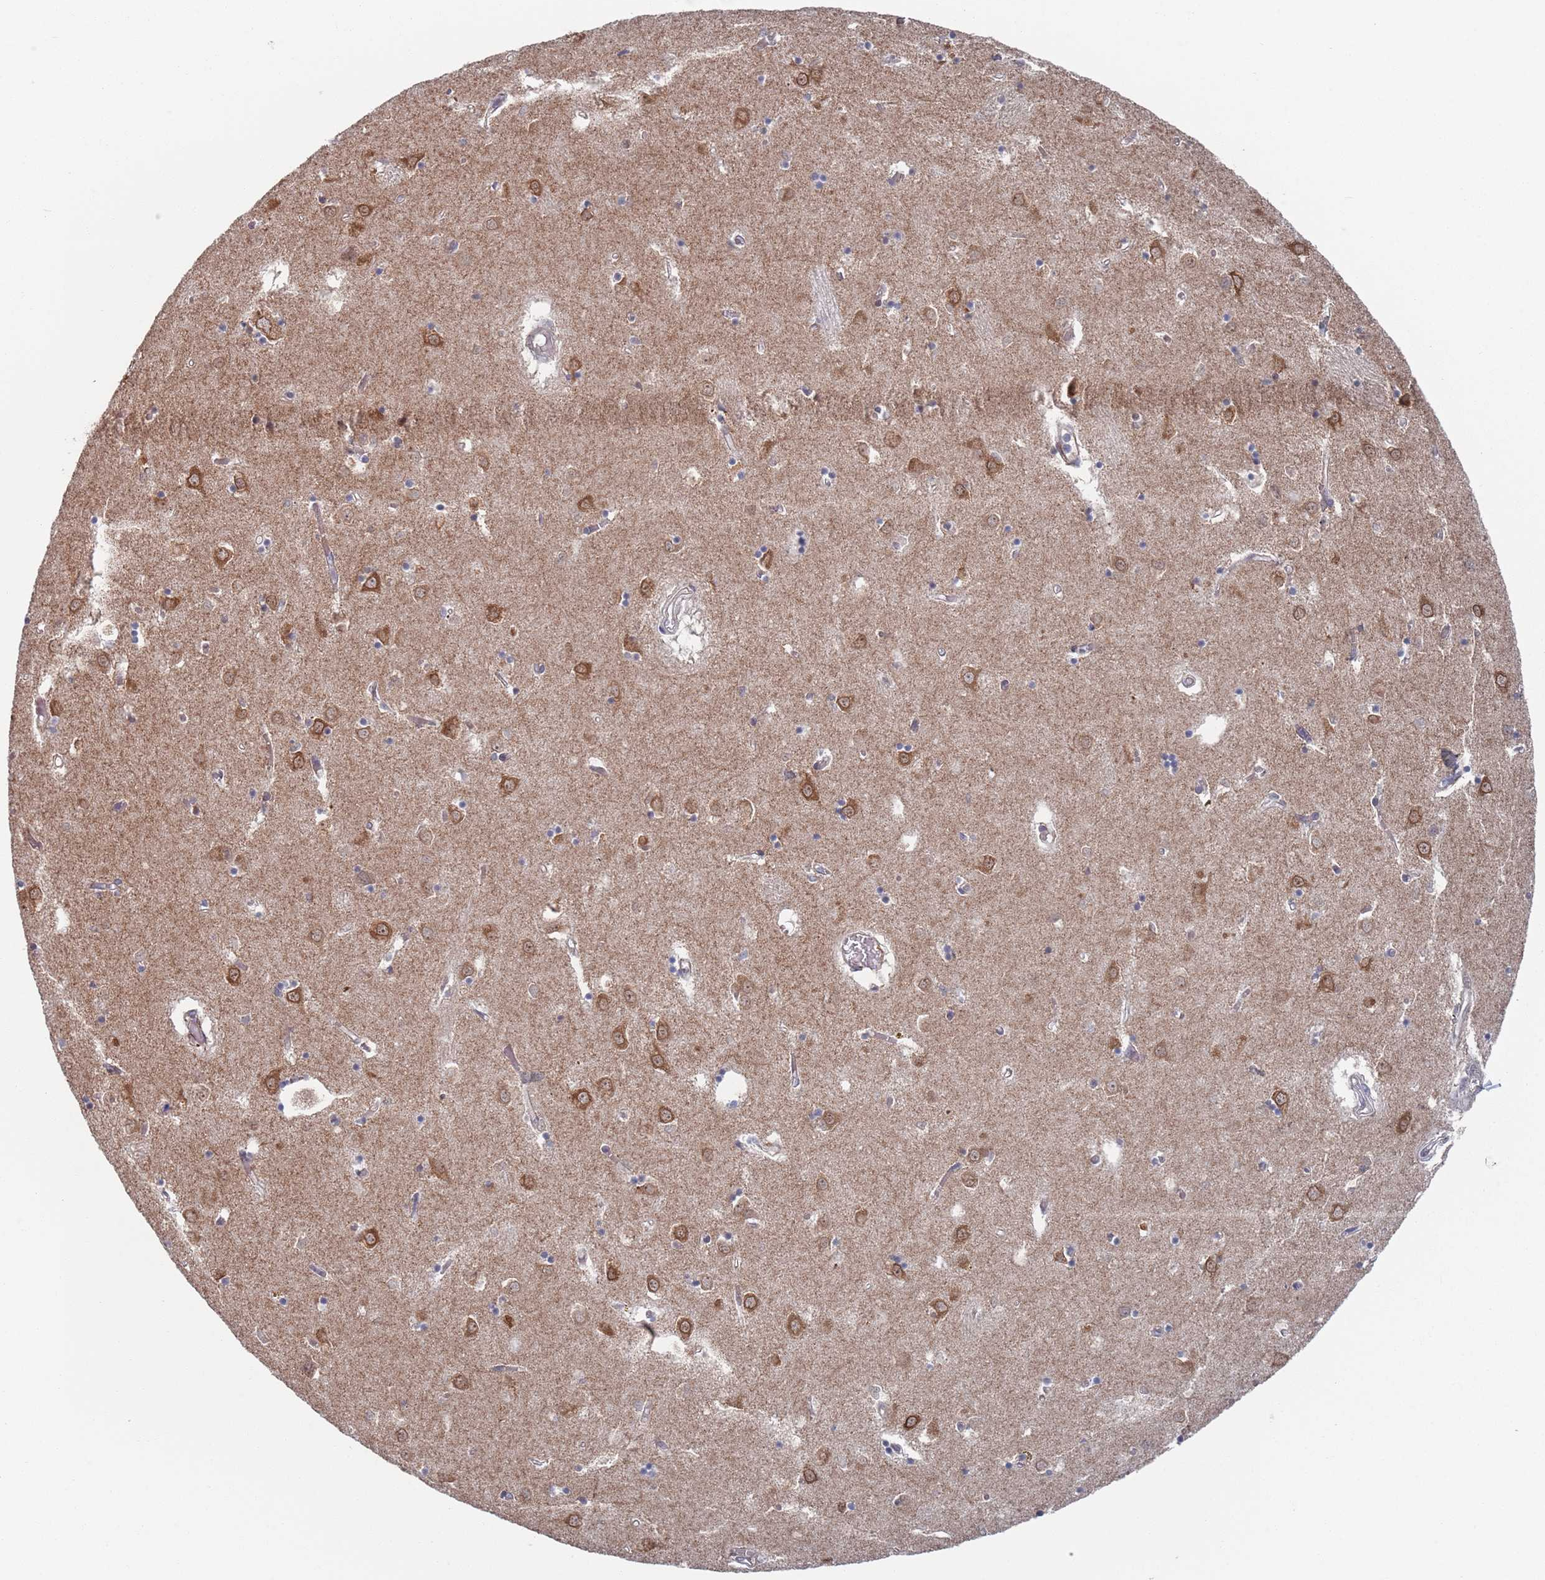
{"staining": {"intensity": "moderate", "quantity": "<25%", "location": "cytoplasmic/membranous,nuclear"}, "tissue": "caudate", "cell_type": "Glial cells", "image_type": "normal", "snomed": [{"axis": "morphology", "description": "Normal tissue, NOS"}, {"axis": "topography", "description": "Lateral ventricle wall"}], "caption": "Immunohistochemical staining of benign human caudate demonstrates low levels of moderate cytoplasmic/membranous,nuclear expression in about <25% of glial cells.", "gene": "CCDC106", "patient": {"sex": "male", "age": 70}}